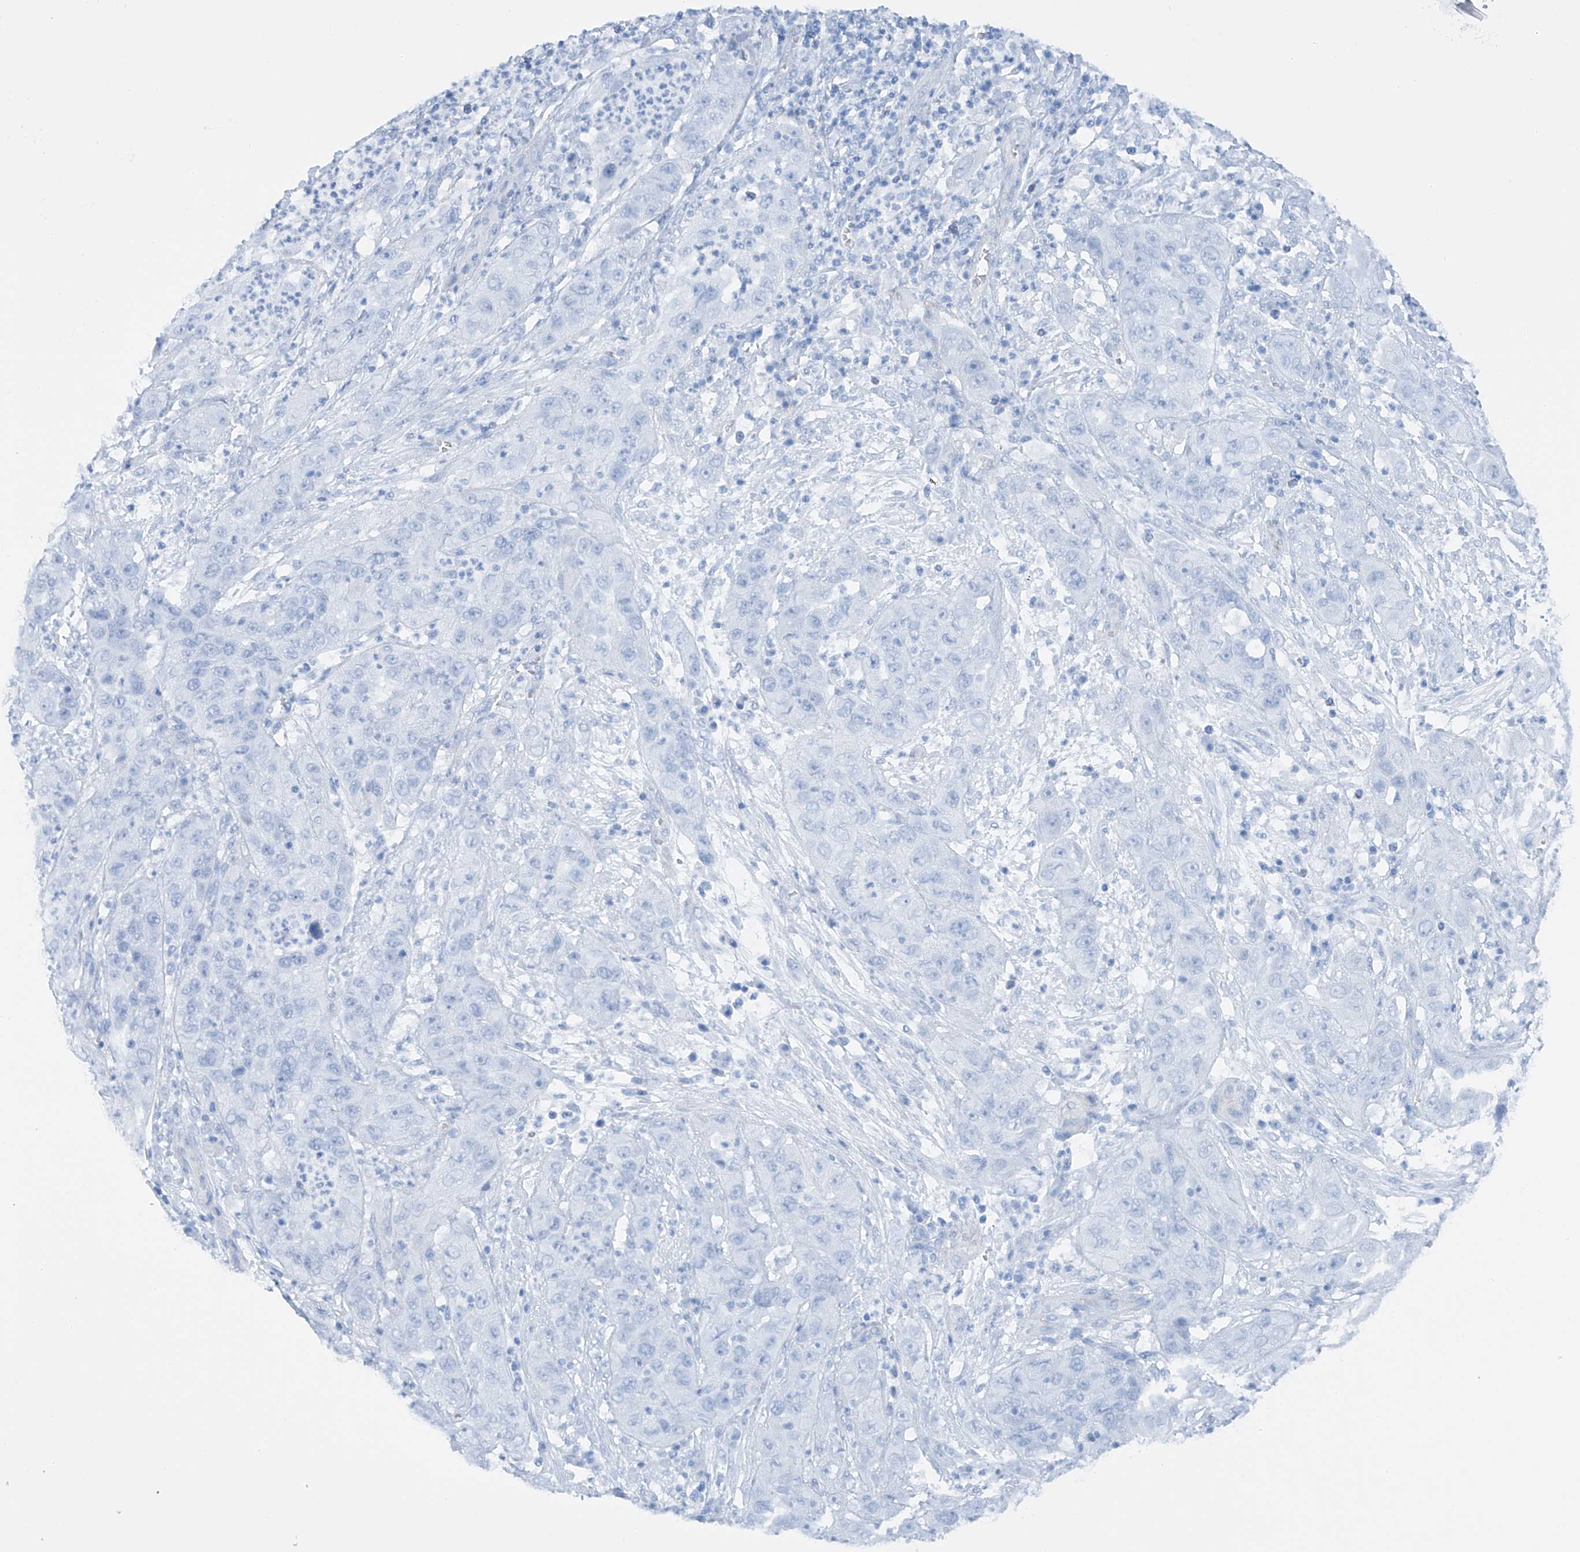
{"staining": {"intensity": "negative", "quantity": "none", "location": "none"}, "tissue": "cervical cancer", "cell_type": "Tumor cells", "image_type": "cancer", "snomed": [{"axis": "morphology", "description": "Squamous cell carcinoma, NOS"}, {"axis": "topography", "description": "Cervix"}], "caption": "Human squamous cell carcinoma (cervical) stained for a protein using immunohistochemistry reveals no positivity in tumor cells.", "gene": "MAGI1", "patient": {"sex": "female", "age": 32}}